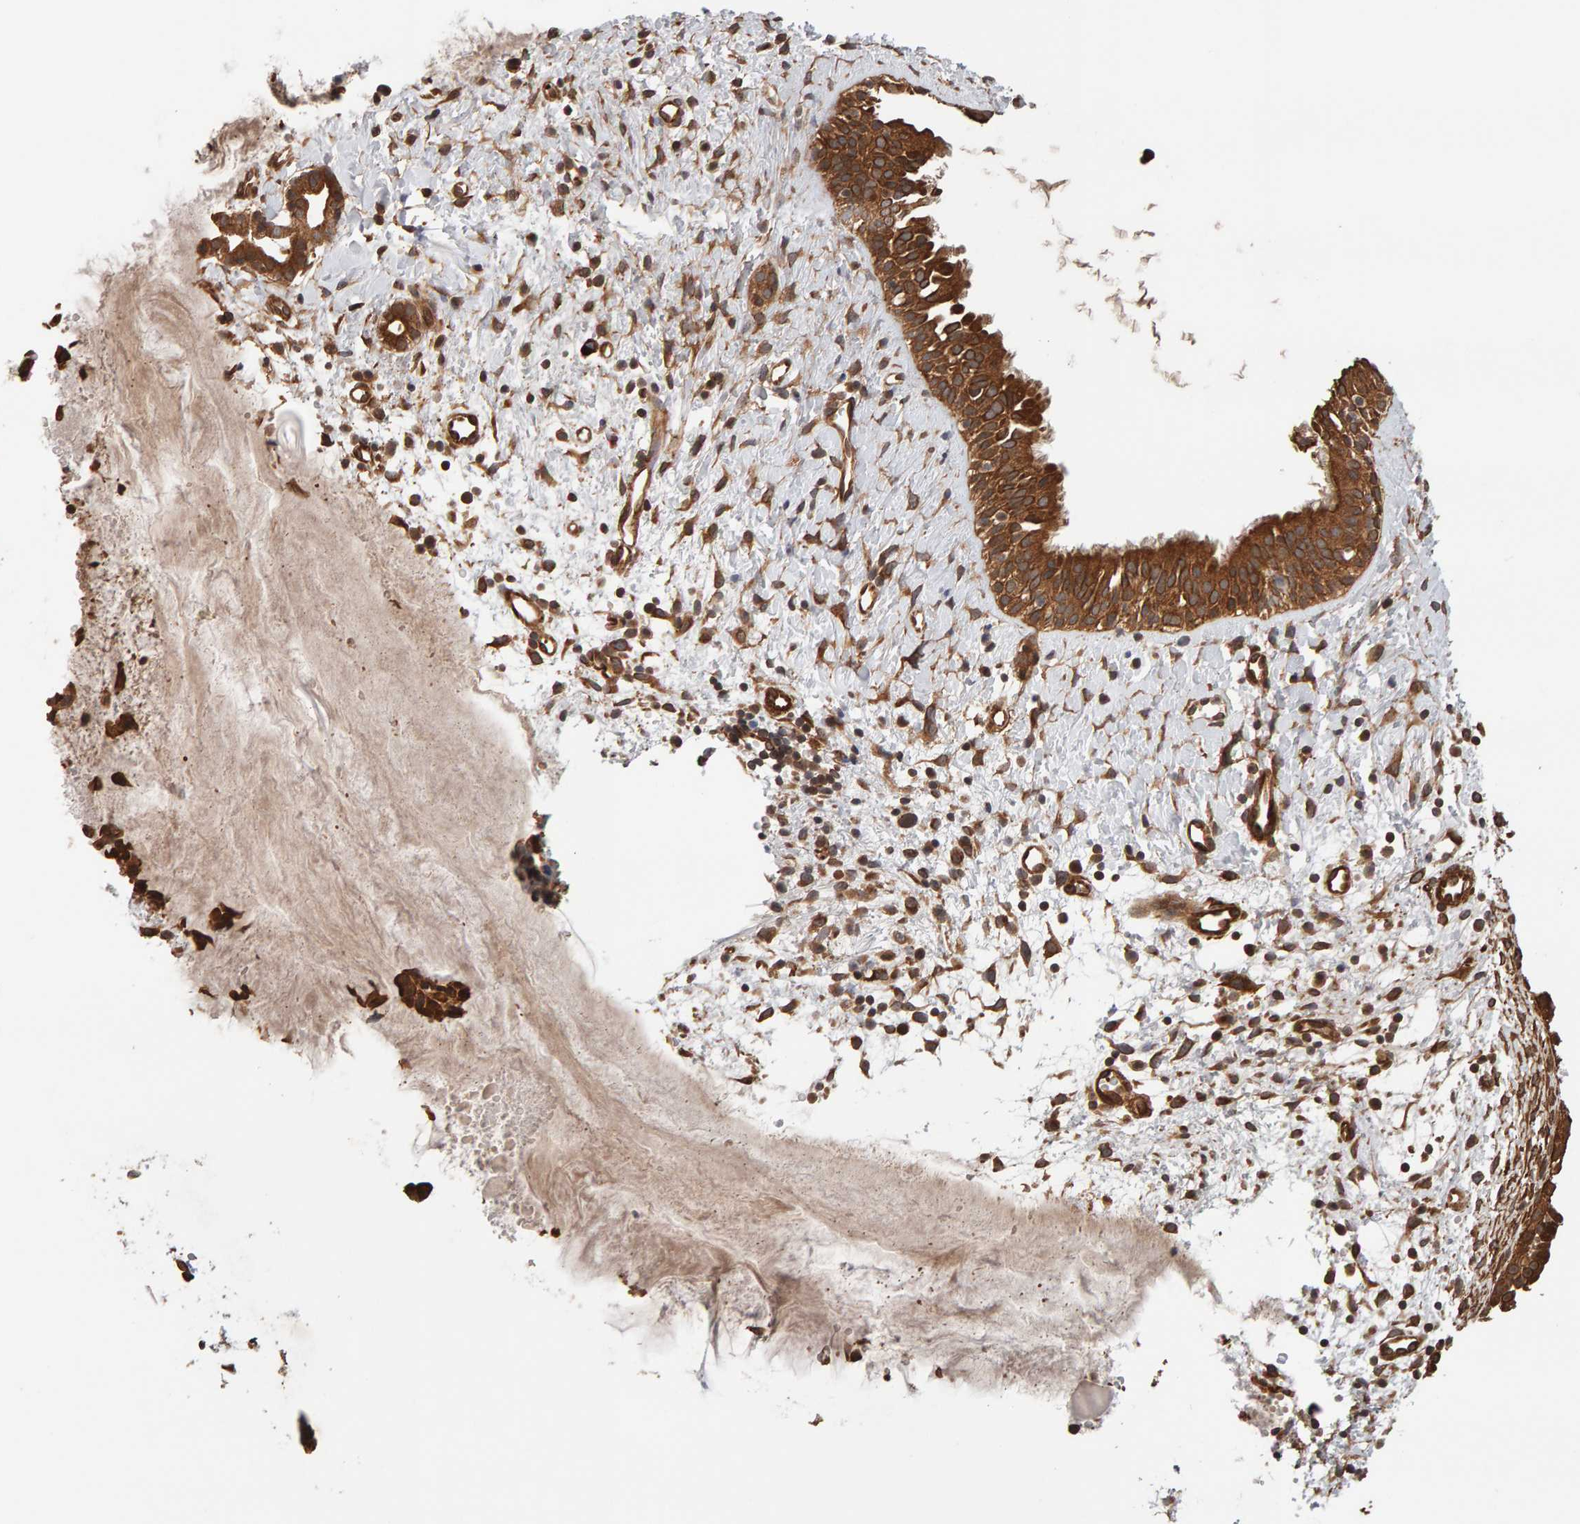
{"staining": {"intensity": "strong", "quantity": ">75%", "location": "cytoplasmic/membranous"}, "tissue": "nasopharynx", "cell_type": "Respiratory epithelial cells", "image_type": "normal", "snomed": [{"axis": "morphology", "description": "Normal tissue, NOS"}, {"axis": "topography", "description": "Nasopharynx"}], "caption": "This micrograph demonstrates immunohistochemistry (IHC) staining of unremarkable nasopharynx, with high strong cytoplasmic/membranous staining in about >75% of respiratory epithelial cells.", "gene": "SYNRG", "patient": {"sex": "male", "age": 22}}